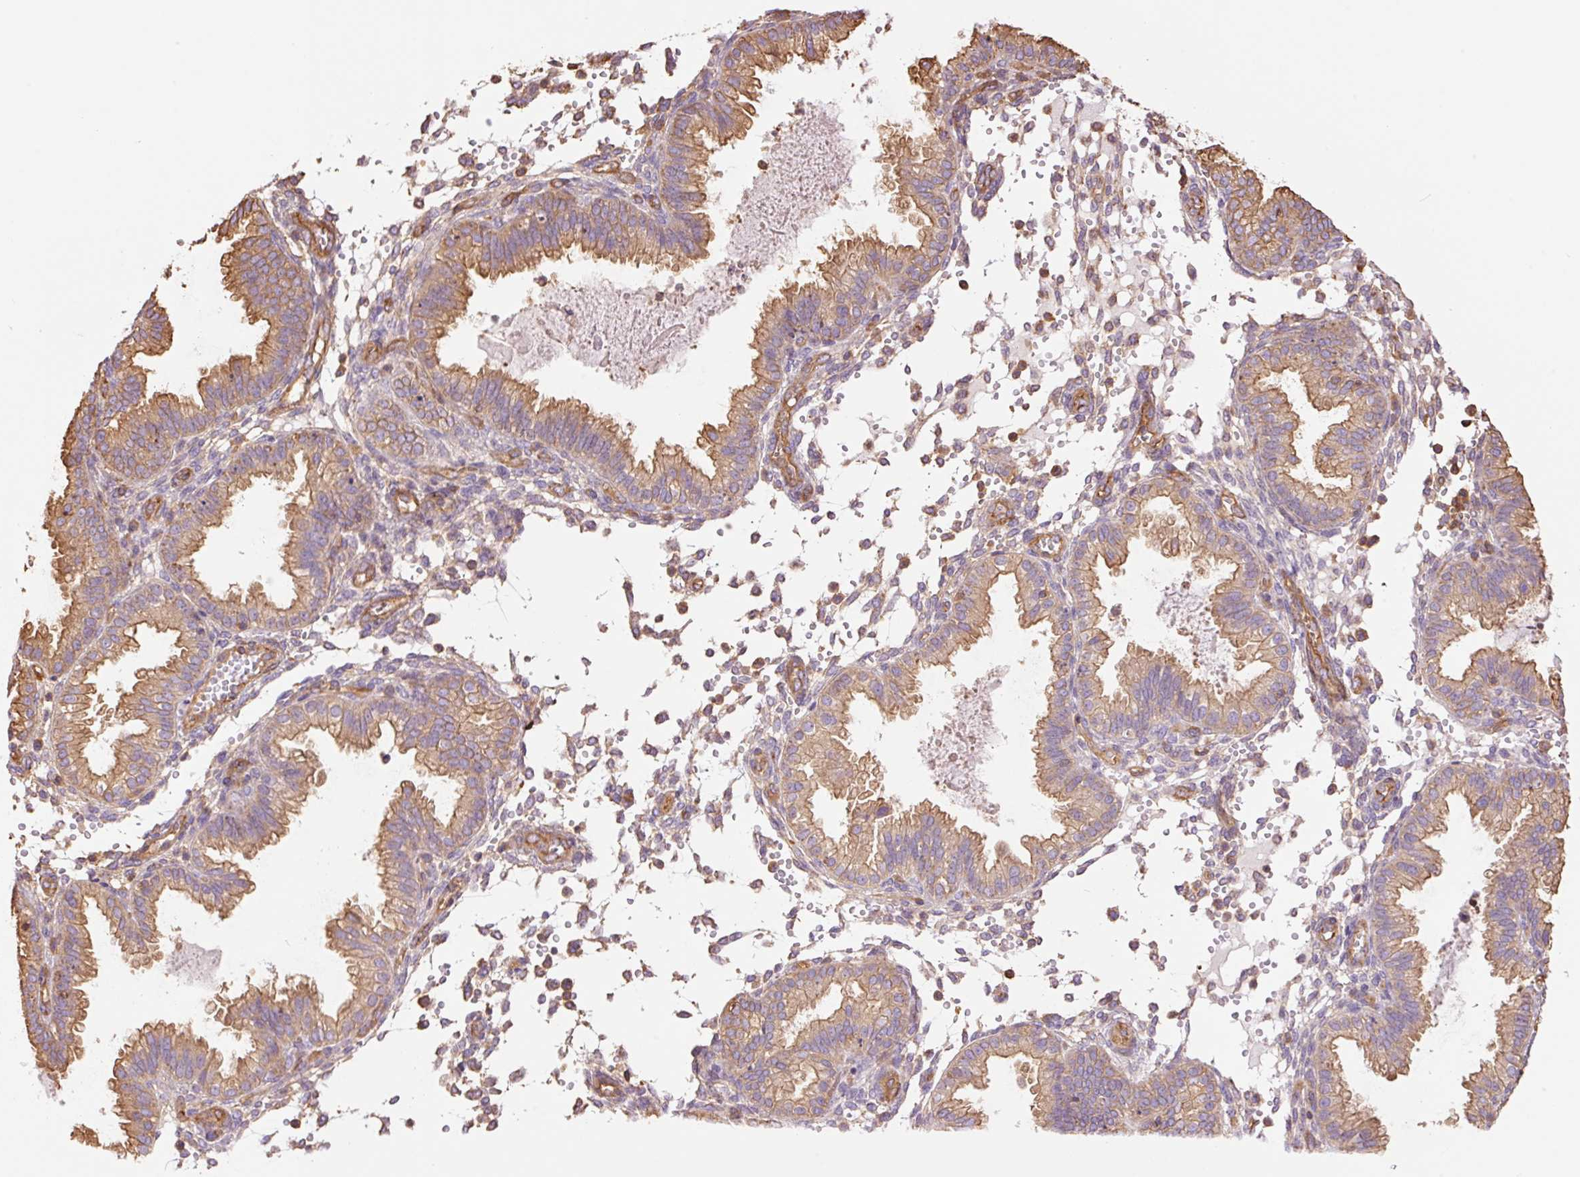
{"staining": {"intensity": "moderate", "quantity": "<25%", "location": "cytoplasmic/membranous"}, "tissue": "endometrium", "cell_type": "Cells in endometrial stroma", "image_type": "normal", "snomed": [{"axis": "morphology", "description": "Normal tissue, NOS"}, {"axis": "topography", "description": "Endometrium"}], "caption": "Endometrium stained with a brown dye reveals moderate cytoplasmic/membranous positive staining in about <25% of cells in endometrial stroma.", "gene": "PPP1R1B", "patient": {"sex": "female", "age": 33}}